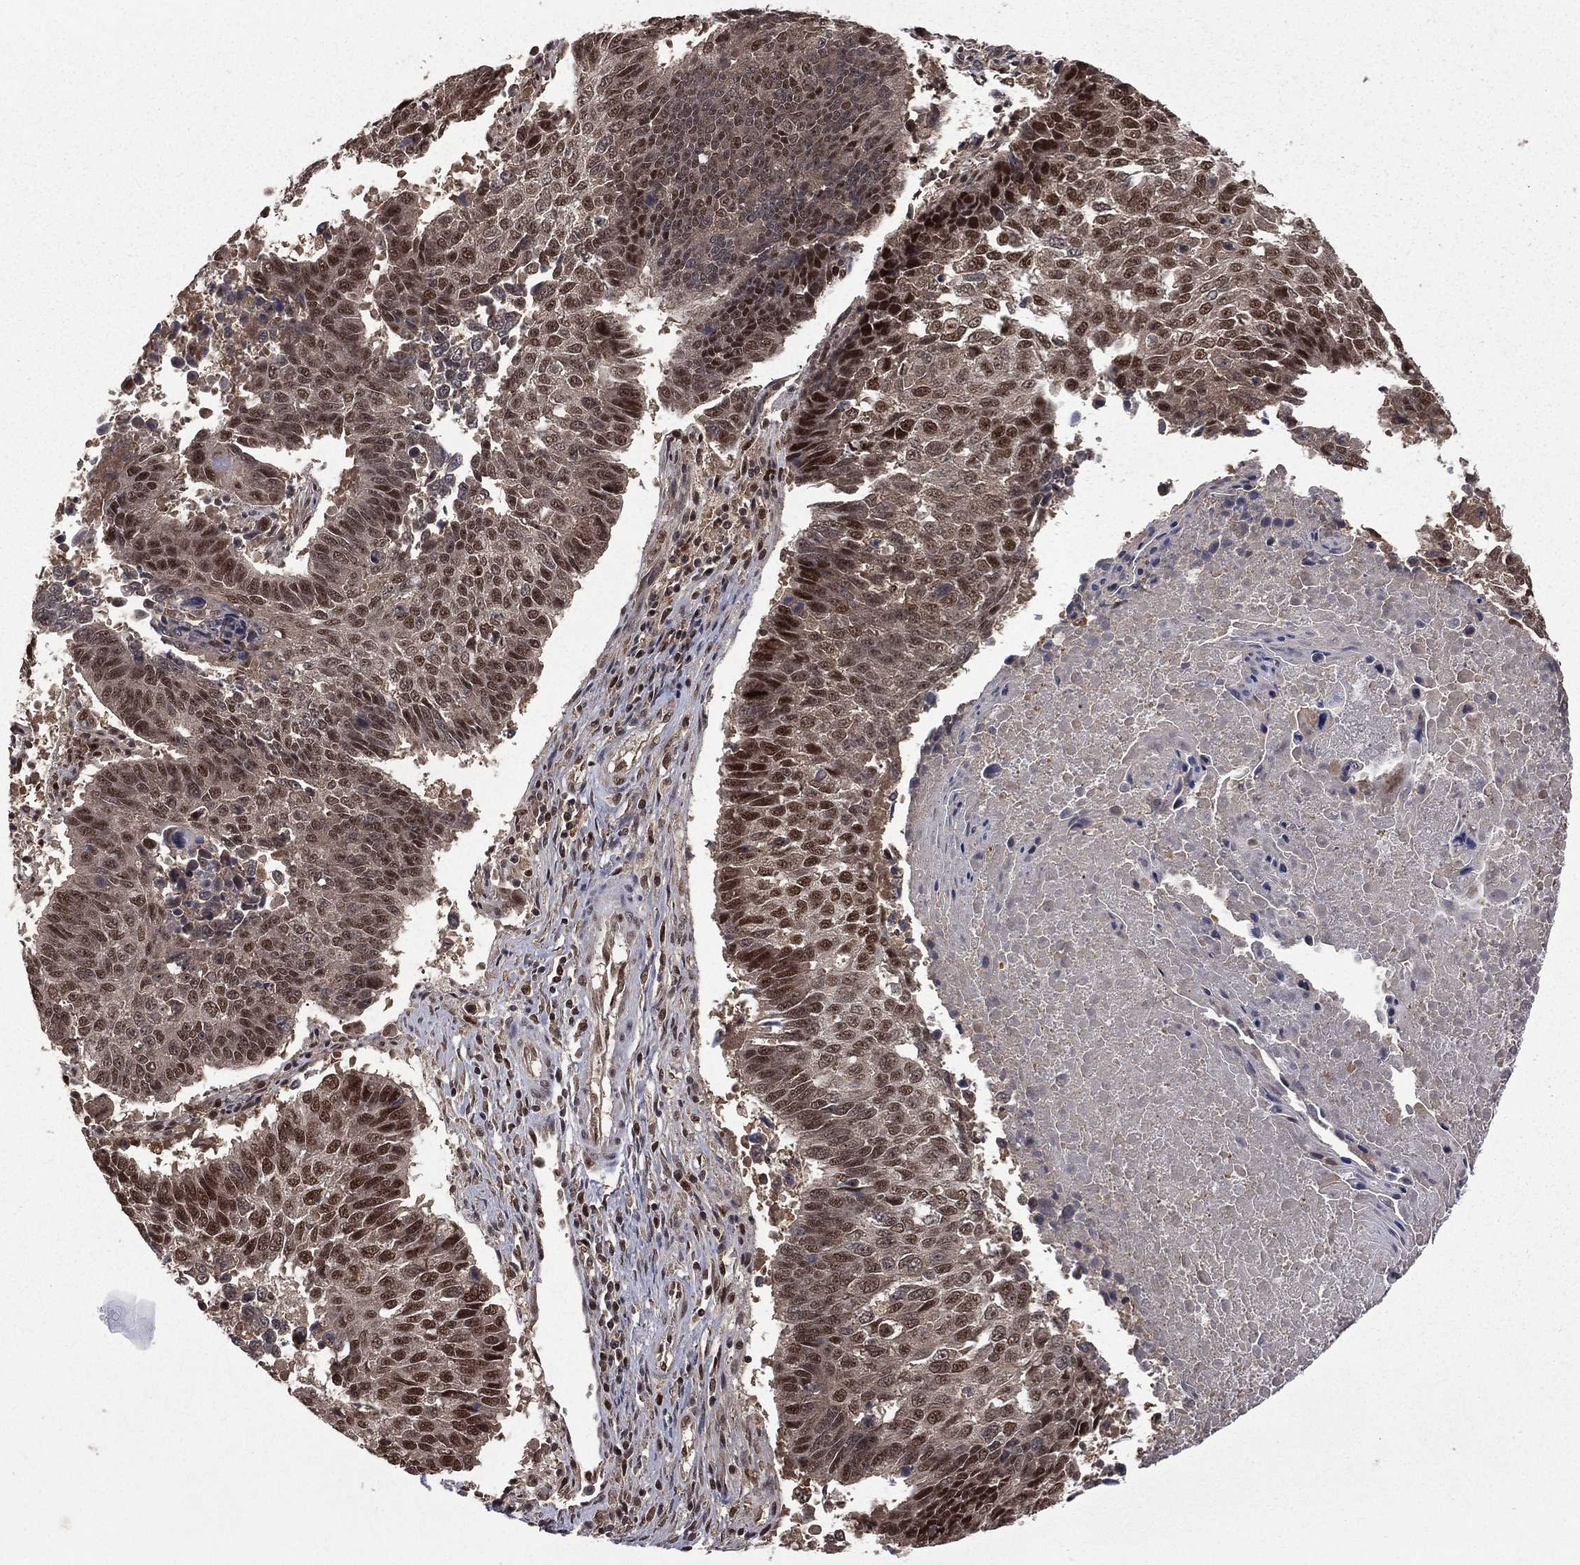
{"staining": {"intensity": "strong", "quantity": "25%-75%", "location": "nuclear"}, "tissue": "lung cancer", "cell_type": "Tumor cells", "image_type": "cancer", "snomed": [{"axis": "morphology", "description": "Squamous cell carcinoma, NOS"}, {"axis": "topography", "description": "Lung"}], "caption": "Tumor cells reveal high levels of strong nuclear positivity in about 25%-75% of cells in human lung cancer (squamous cell carcinoma). Nuclei are stained in blue.", "gene": "JMJD6", "patient": {"sex": "male", "age": 73}}